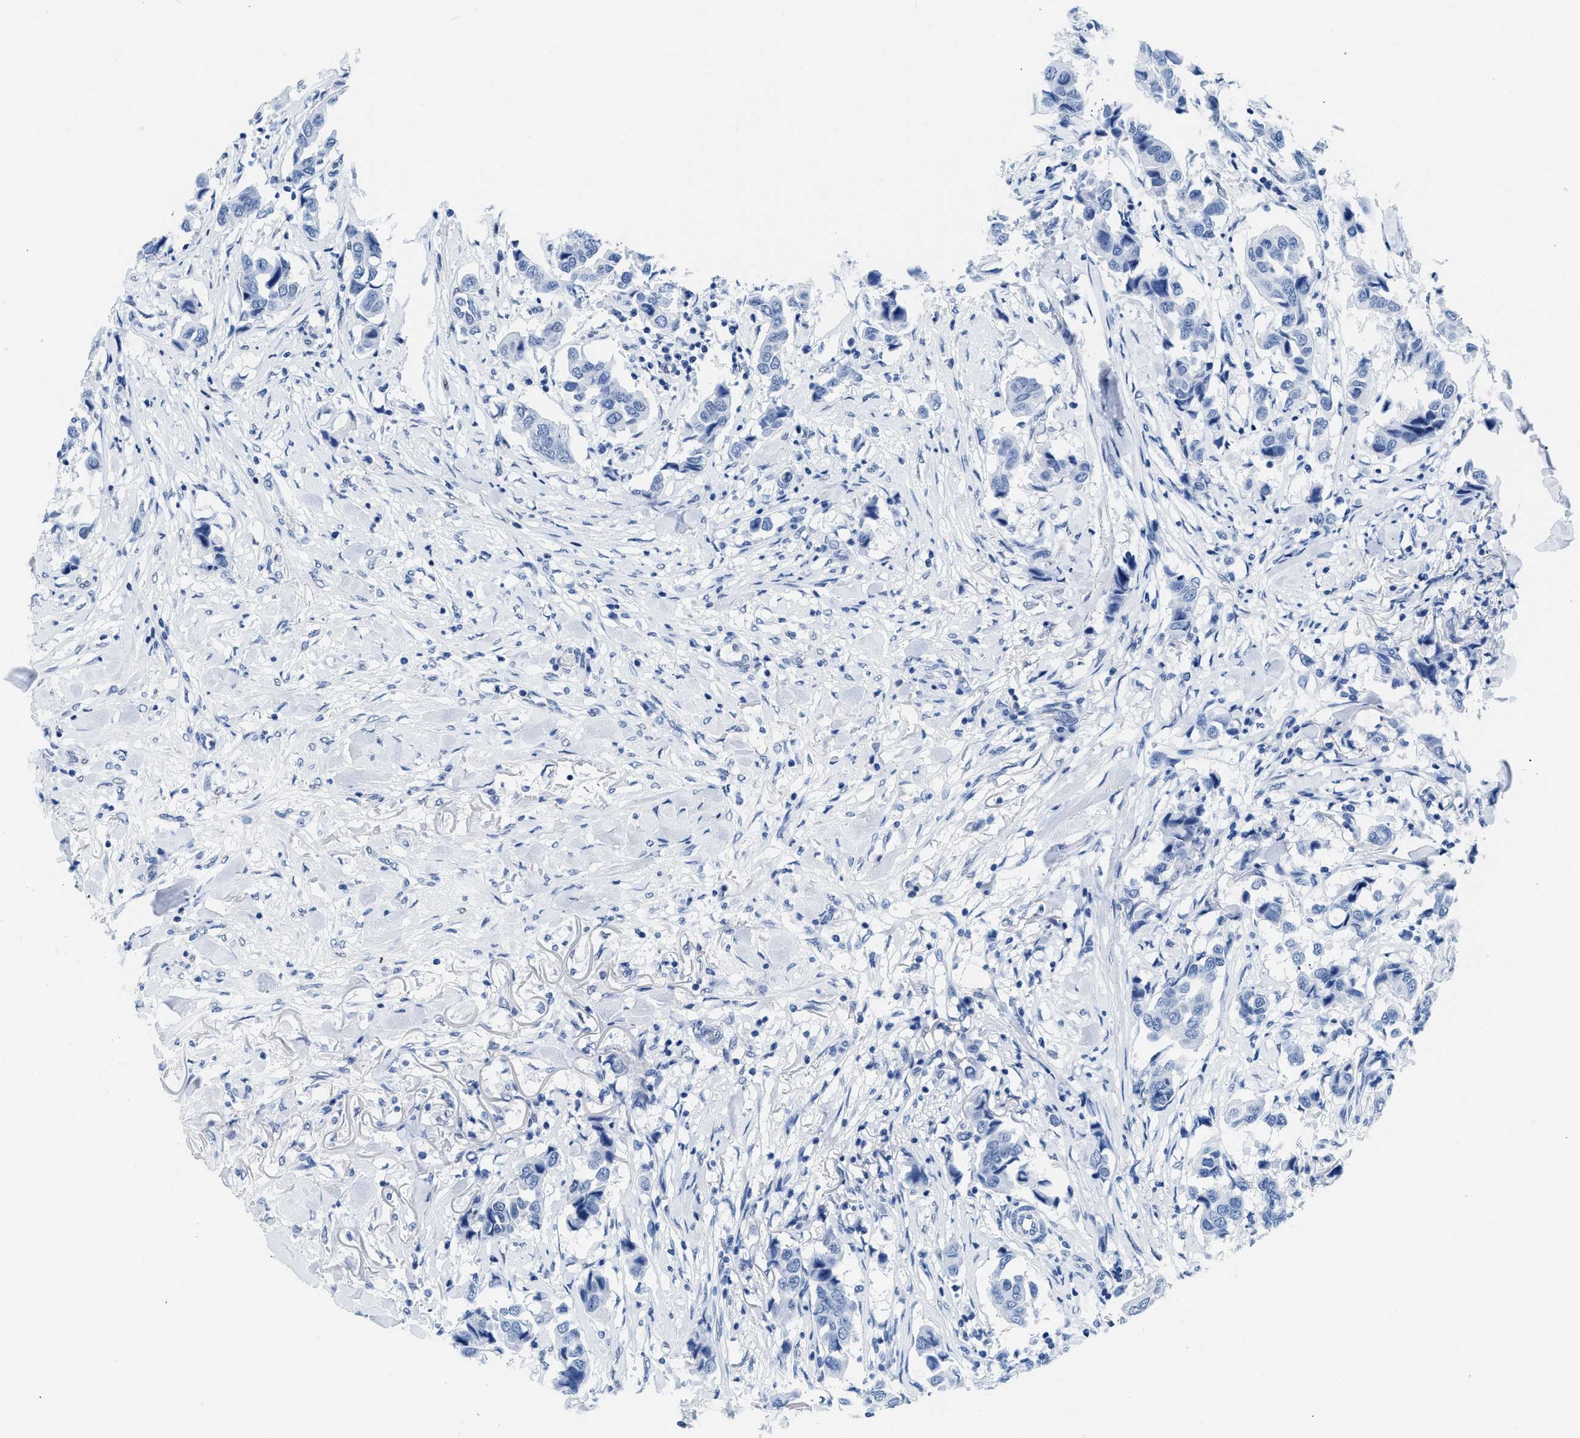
{"staining": {"intensity": "negative", "quantity": "none", "location": "none"}, "tissue": "breast cancer", "cell_type": "Tumor cells", "image_type": "cancer", "snomed": [{"axis": "morphology", "description": "Duct carcinoma"}, {"axis": "topography", "description": "Breast"}], "caption": "Tumor cells show no significant protein expression in invasive ductal carcinoma (breast). (DAB IHC visualized using brightfield microscopy, high magnification).", "gene": "CTBP1", "patient": {"sex": "female", "age": 80}}